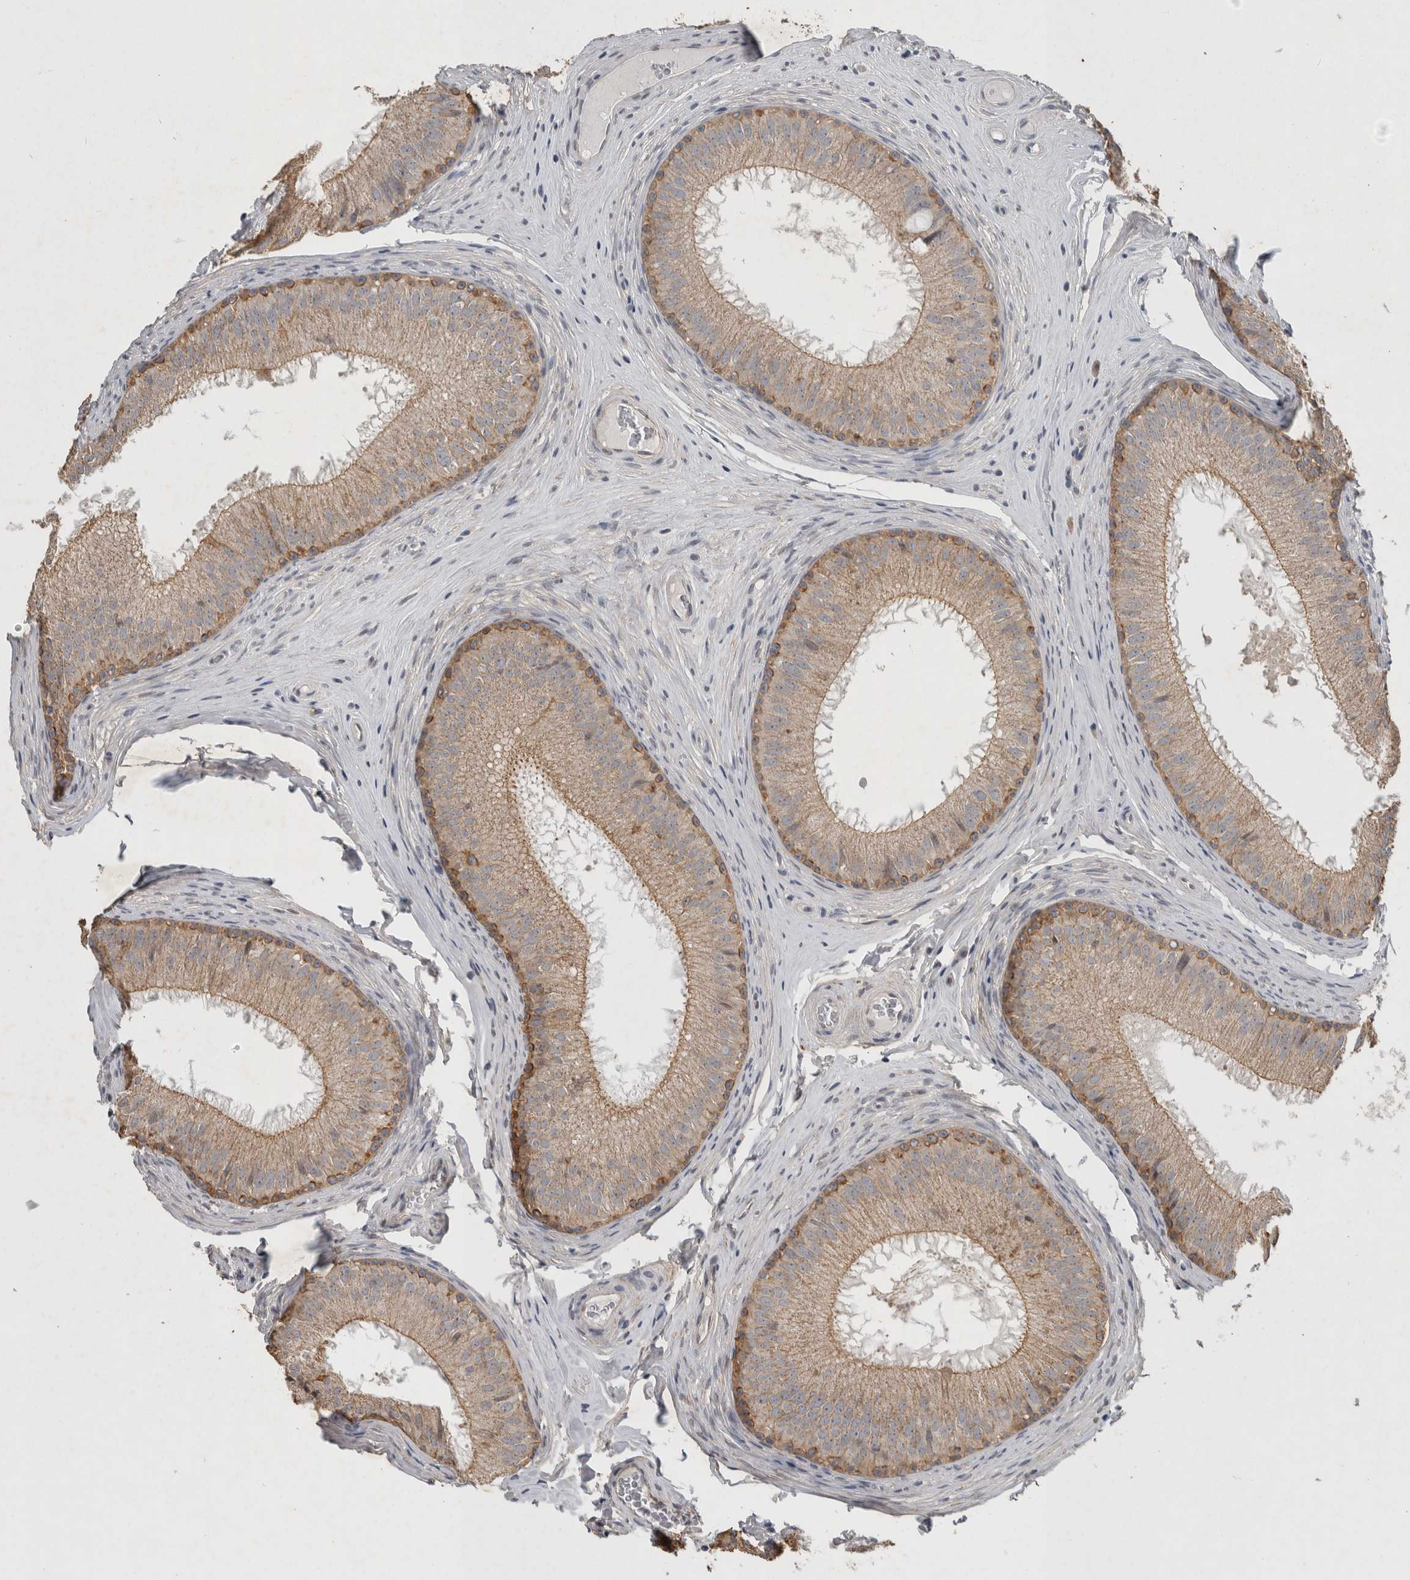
{"staining": {"intensity": "moderate", "quantity": "<25%", "location": "cytoplasmic/membranous"}, "tissue": "epididymis", "cell_type": "Glandular cells", "image_type": "normal", "snomed": [{"axis": "morphology", "description": "Normal tissue, NOS"}, {"axis": "topography", "description": "Epididymis"}], "caption": "Protein staining shows moderate cytoplasmic/membranous expression in approximately <25% of glandular cells in unremarkable epididymis. (DAB (3,3'-diaminobenzidine) IHC, brown staining for protein, blue staining for nuclei).", "gene": "RHPN1", "patient": {"sex": "male", "age": 32}}